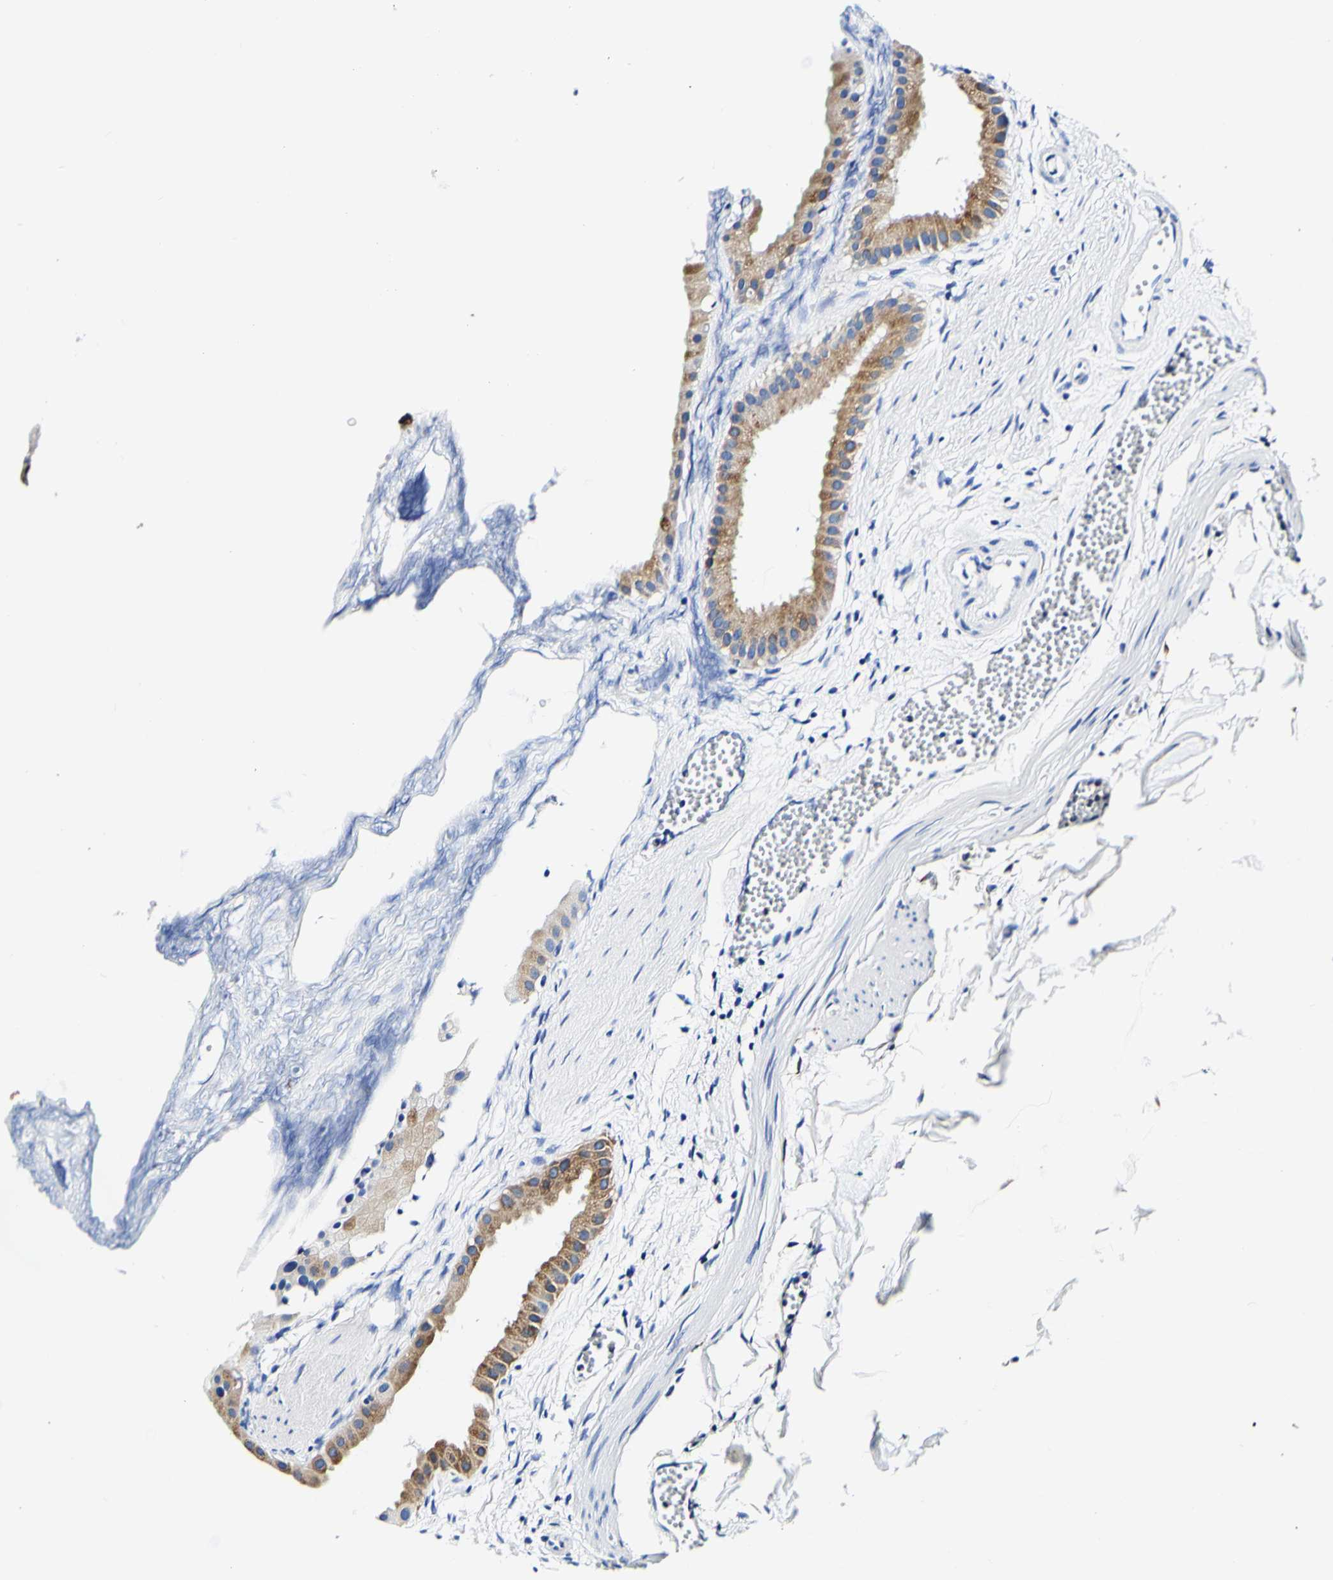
{"staining": {"intensity": "strong", "quantity": ">75%", "location": "cytoplasmic/membranous"}, "tissue": "gallbladder", "cell_type": "Glandular cells", "image_type": "normal", "snomed": [{"axis": "morphology", "description": "Normal tissue, NOS"}, {"axis": "topography", "description": "Gallbladder"}], "caption": "Immunohistochemical staining of normal human gallbladder shows strong cytoplasmic/membranous protein expression in approximately >75% of glandular cells. The protein is shown in brown color, while the nuclei are stained blue.", "gene": "P4HB", "patient": {"sex": "female", "age": 64}}